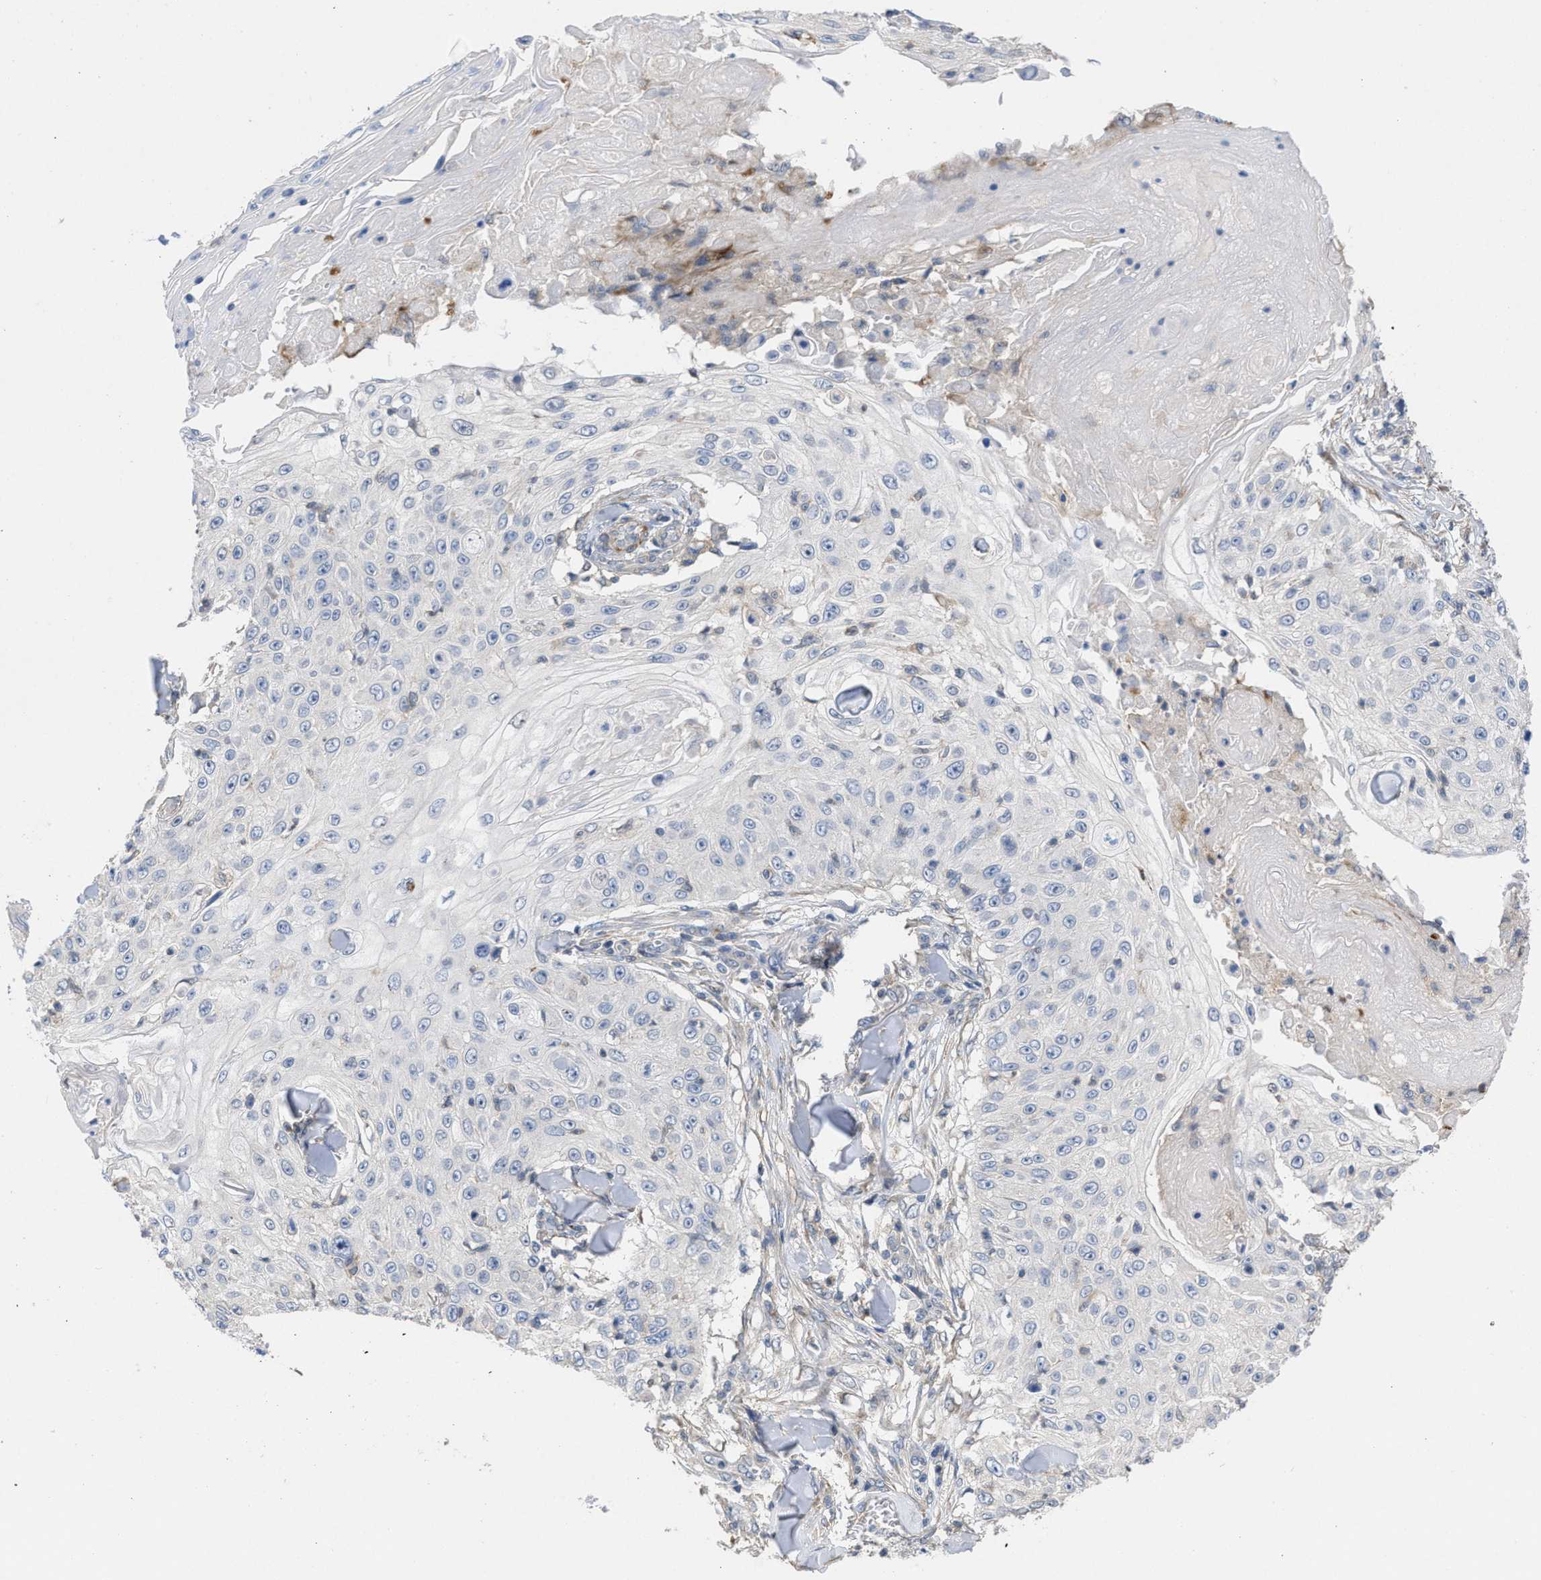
{"staining": {"intensity": "negative", "quantity": "none", "location": "none"}, "tissue": "skin cancer", "cell_type": "Tumor cells", "image_type": "cancer", "snomed": [{"axis": "morphology", "description": "Squamous cell carcinoma, NOS"}, {"axis": "topography", "description": "Skin"}], "caption": "There is no significant staining in tumor cells of skin cancer.", "gene": "TMEM131", "patient": {"sex": "male", "age": 86}}